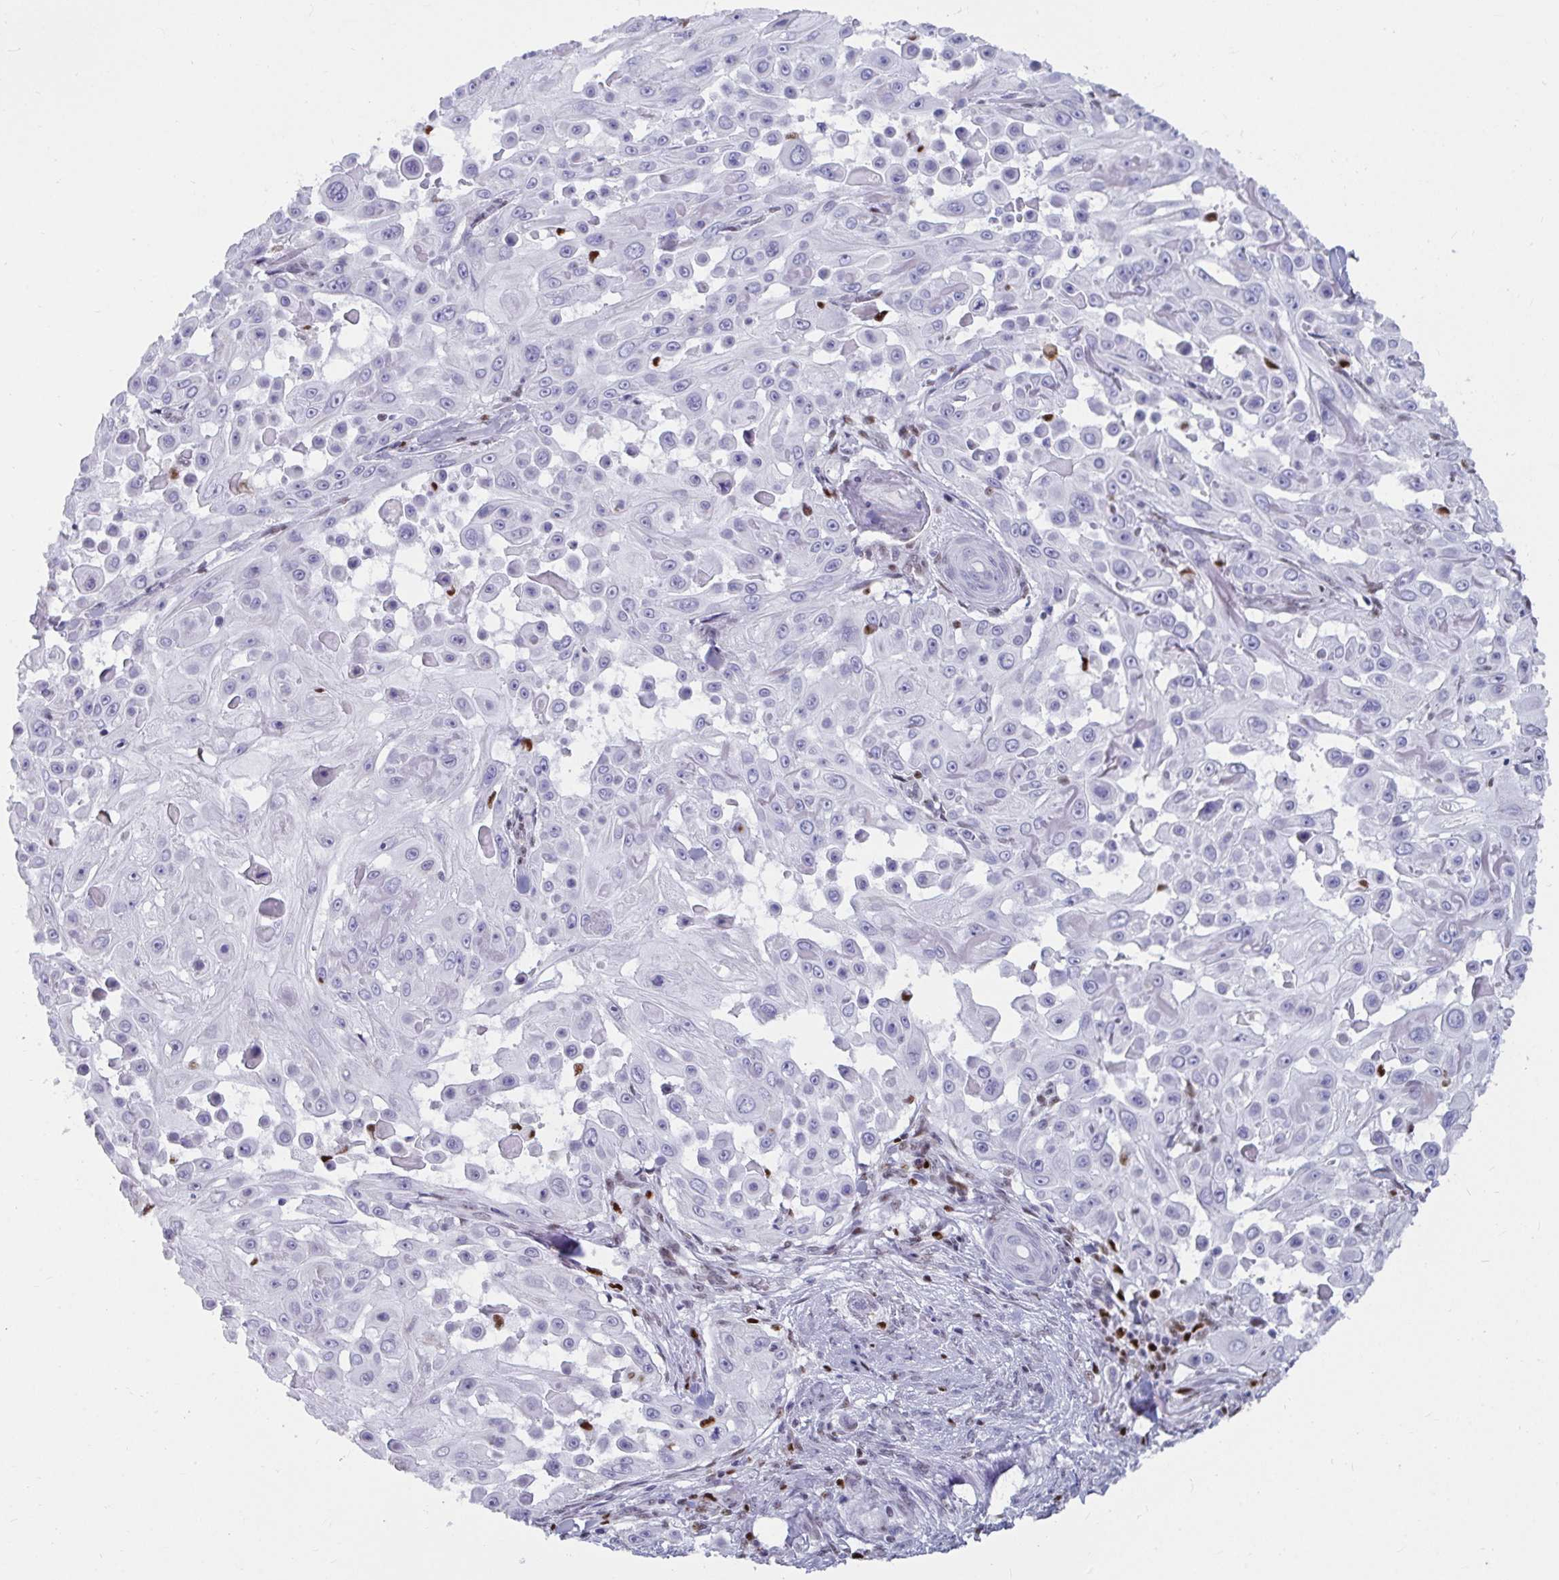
{"staining": {"intensity": "negative", "quantity": "none", "location": "none"}, "tissue": "skin cancer", "cell_type": "Tumor cells", "image_type": "cancer", "snomed": [{"axis": "morphology", "description": "Squamous cell carcinoma, NOS"}, {"axis": "topography", "description": "Skin"}], "caption": "Immunohistochemistry (IHC) of skin cancer exhibits no expression in tumor cells.", "gene": "ZNF586", "patient": {"sex": "male", "age": 91}}